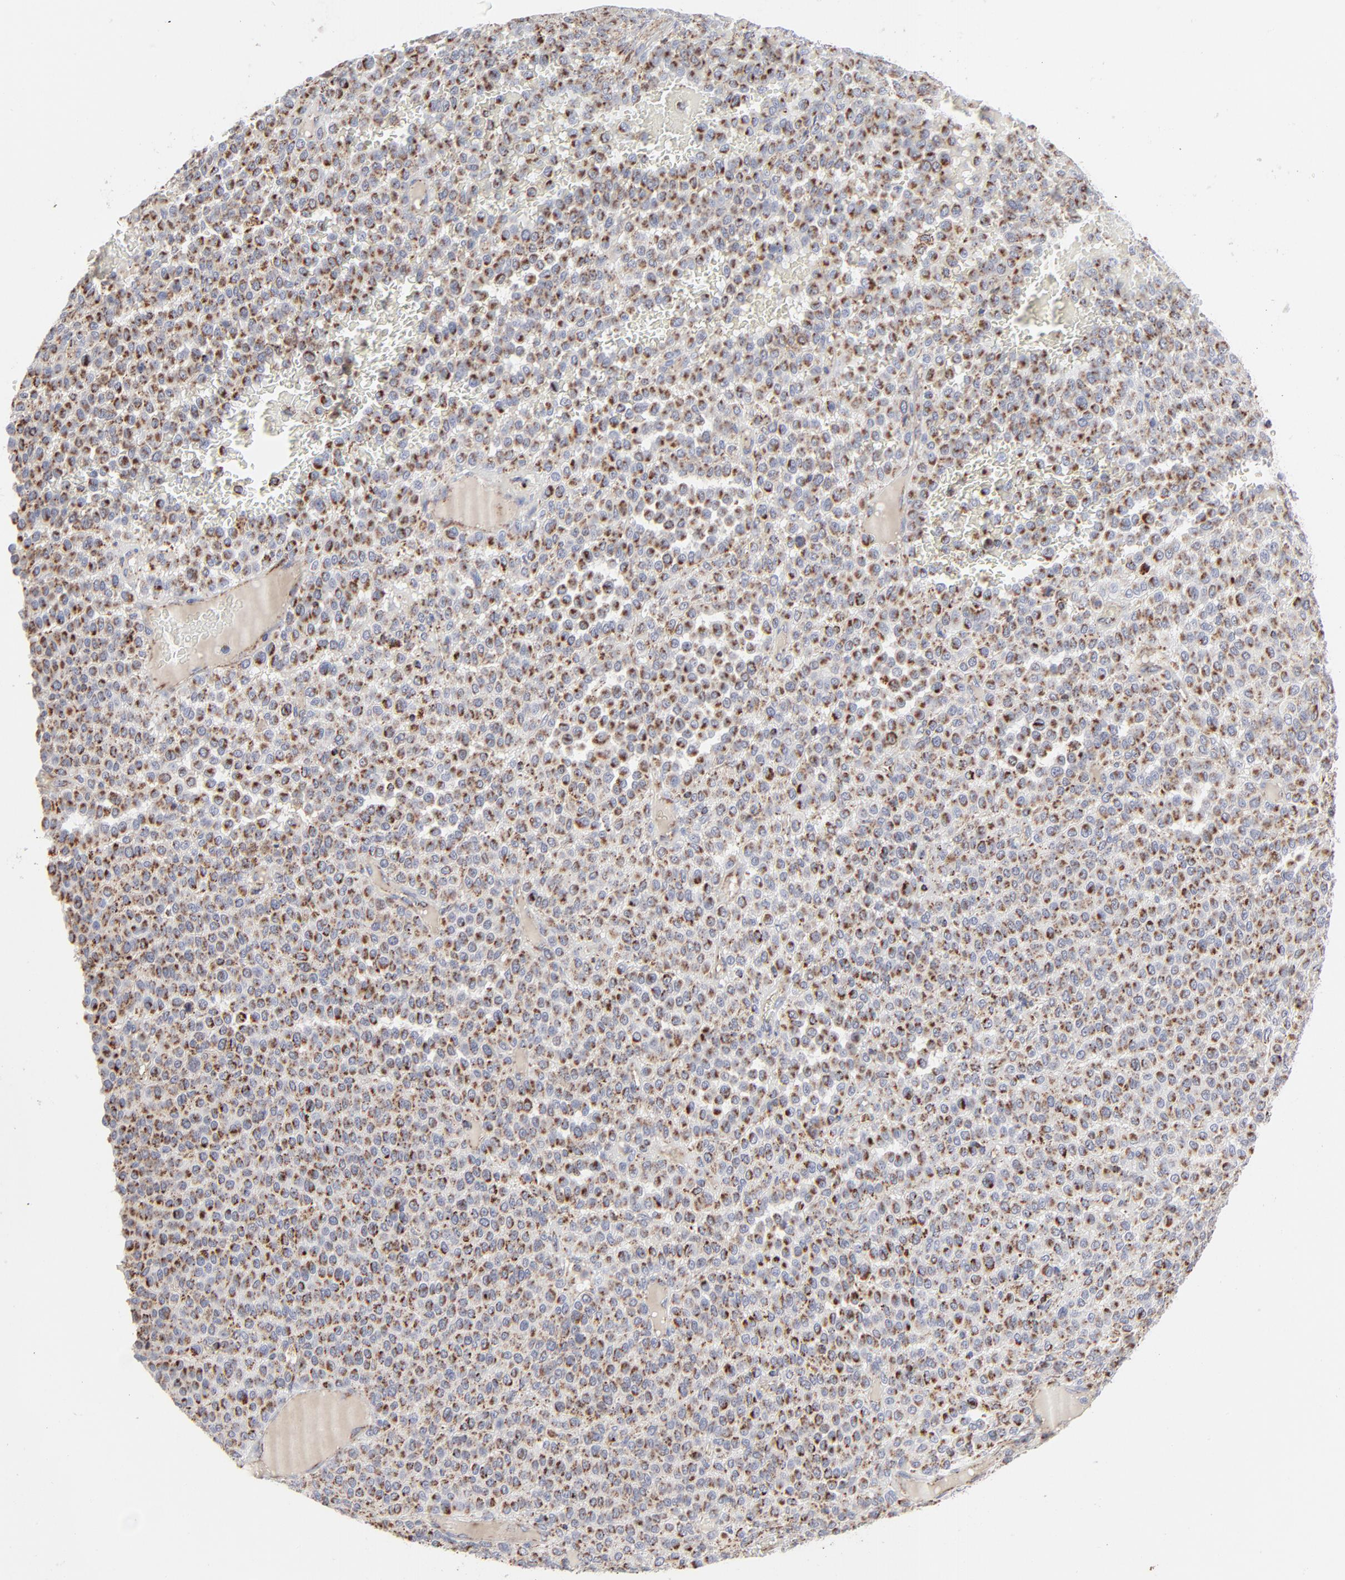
{"staining": {"intensity": "strong", "quantity": ">75%", "location": "cytoplasmic/membranous"}, "tissue": "melanoma", "cell_type": "Tumor cells", "image_type": "cancer", "snomed": [{"axis": "morphology", "description": "Malignant melanoma, Metastatic site"}, {"axis": "topography", "description": "Pancreas"}], "caption": "Human malignant melanoma (metastatic site) stained with a brown dye displays strong cytoplasmic/membranous positive positivity in approximately >75% of tumor cells.", "gene": "ASB3", "patient": {"sex": "female", "age": 30}}